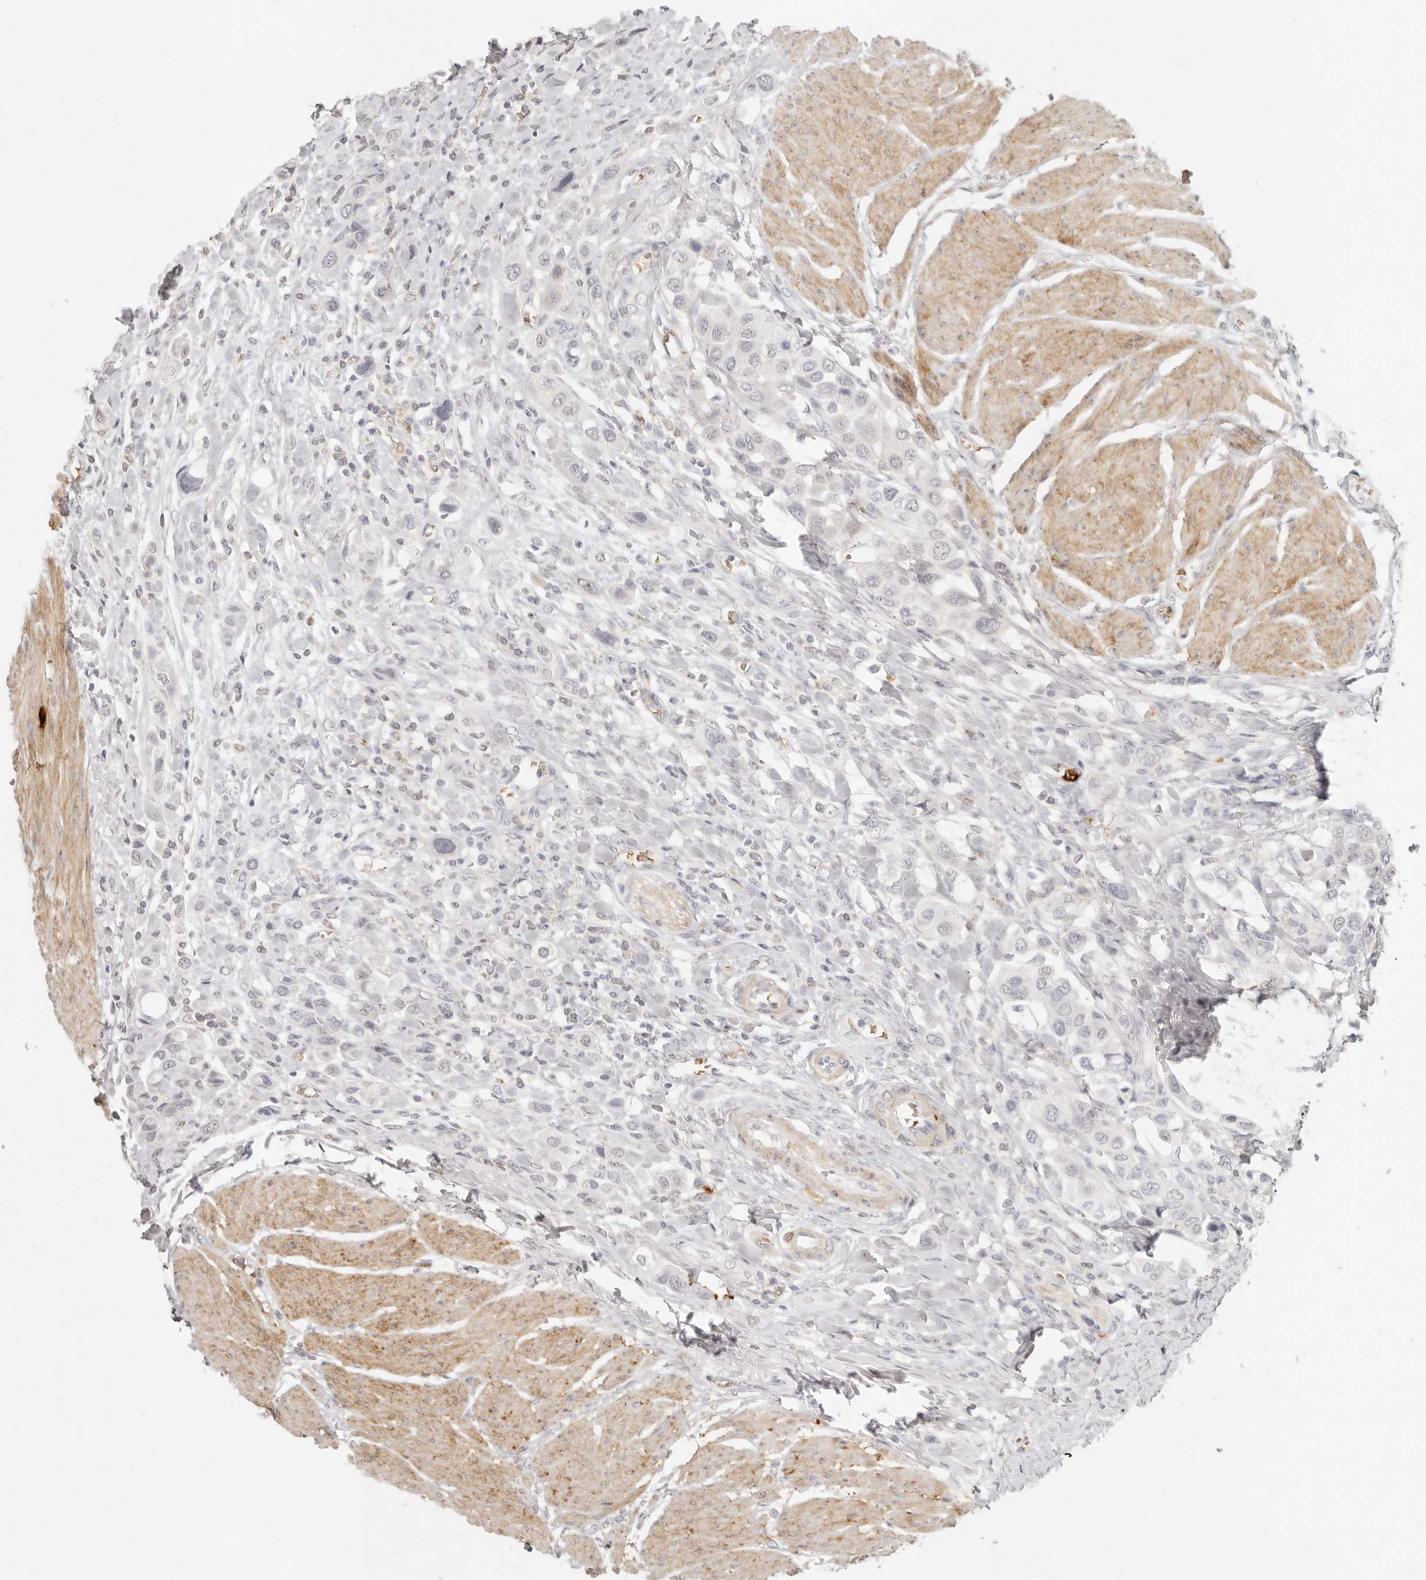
{"staining": {"intensity": "negative", "quantity": "none", "location": "none"}, "tissue": "urothelial cancer", "cell_type": "Tumor cells", "image_type": "cancer", "snomed": [{"axis": "morphology", "description": "Urothelial carcinoma, High grade"}, {"axis": "topography", "description": "Urinary bladder"}], "caption": "Tumor cells show no significant expression in urothelial cancer. (DAB IHC with hematoxylin counter stain).", "gene": "NIBAN1", "patient": {"sex": "male", "age": 50}}